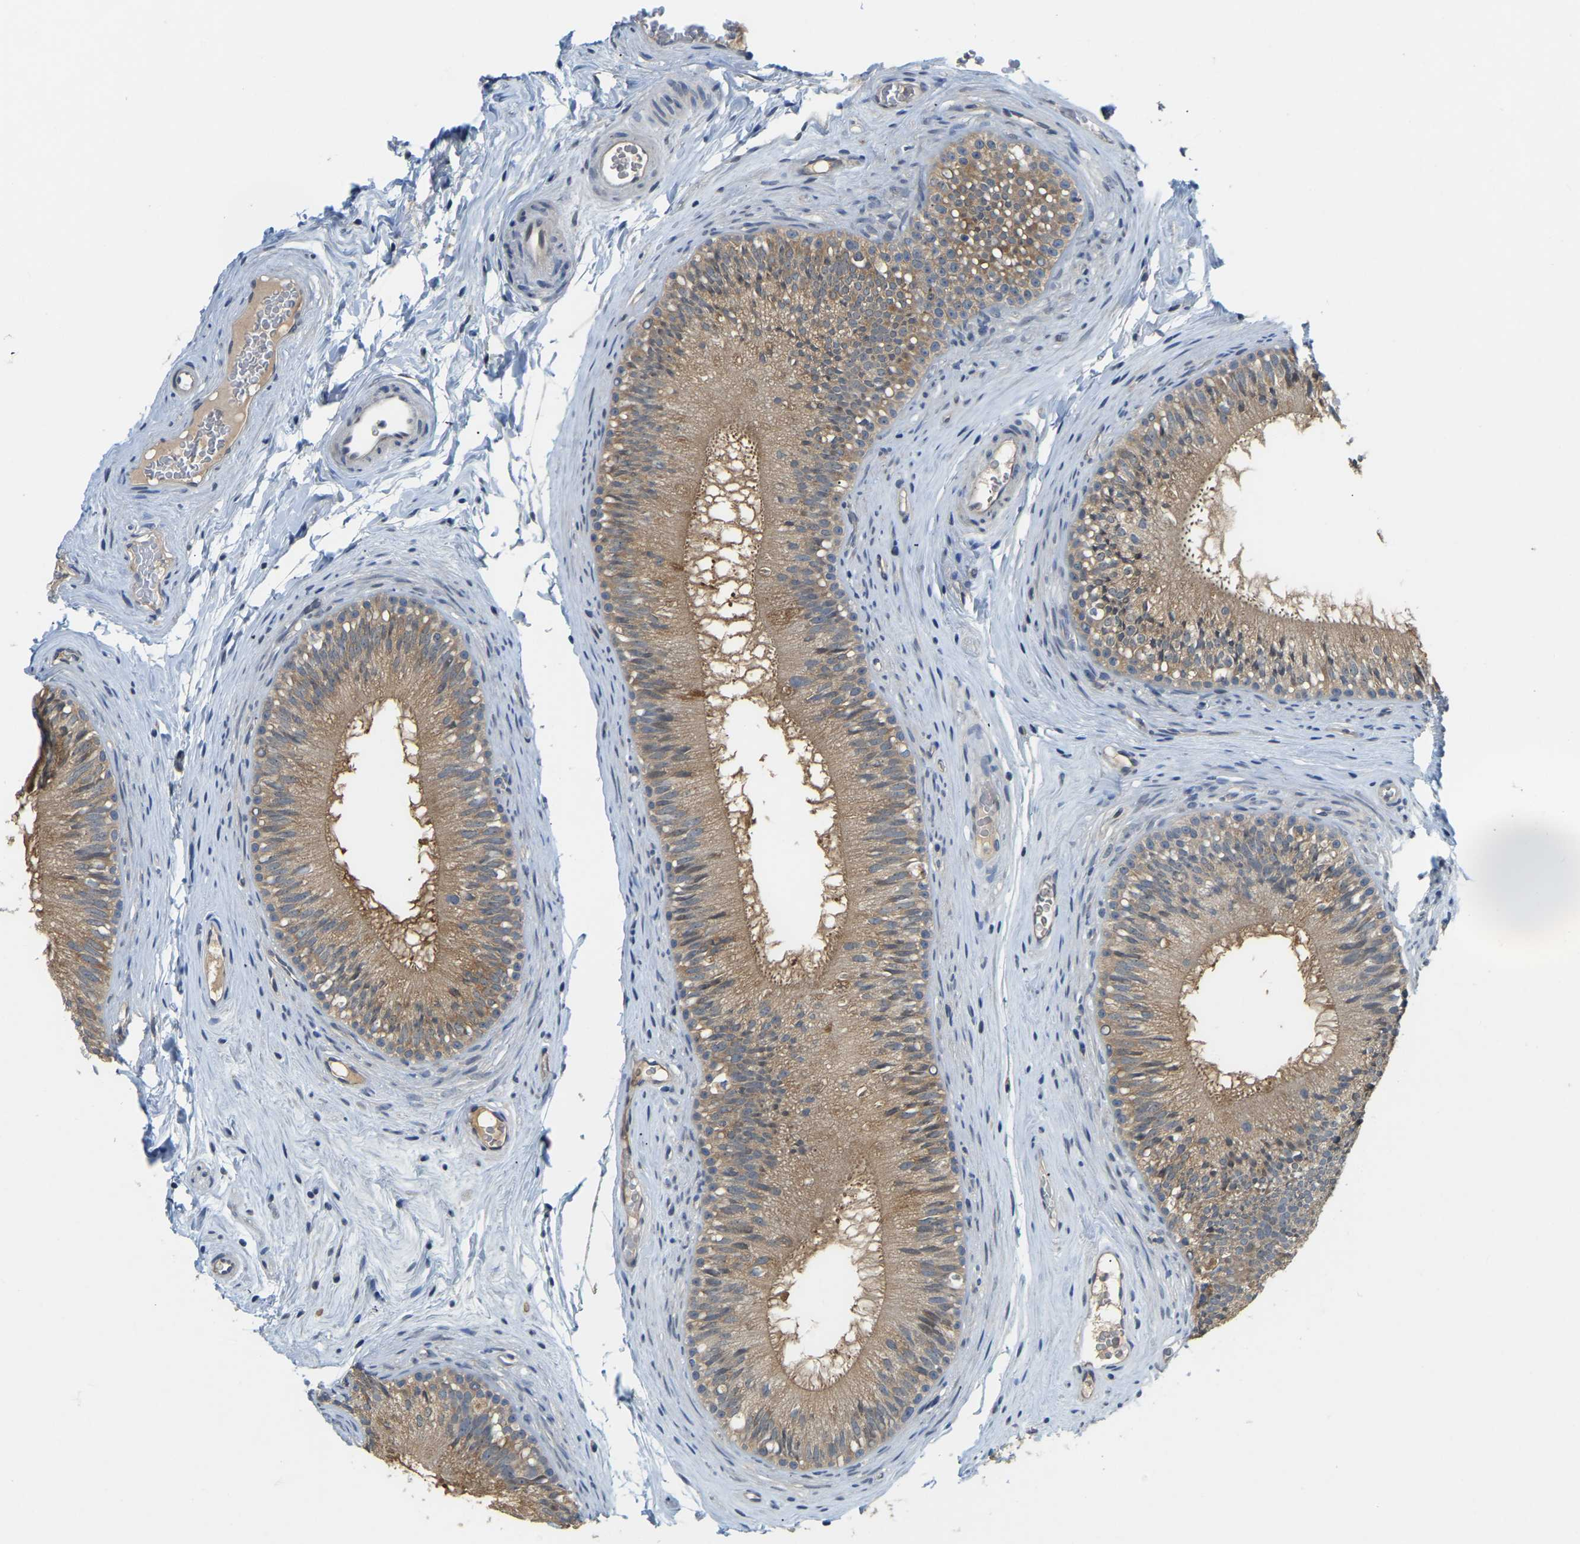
{"staining": {"intensity": "moderate", "quantity": ">75%", "location": "cytoplasmic/membranous"}, "tissue": "epididymis", "cell_type": "Glandular cells", "image_type": "normal", "snomed": [{"axis": "morphology", "description": "Normal tissue, NOS"}, {"axis": "topography", "description": "Testis"}, {"axis": "topography", "description": "Epididymis"}], "caption": "Protein analysis of normal epididymis reveals moderate cytoplasmic/membranous positivity in approximately >75% of glandular cells. (DAB IHC with brightfield microscopy, high magnification).", "gene": "AHNAK", "patient": {"sex": "male", "age": 36}}